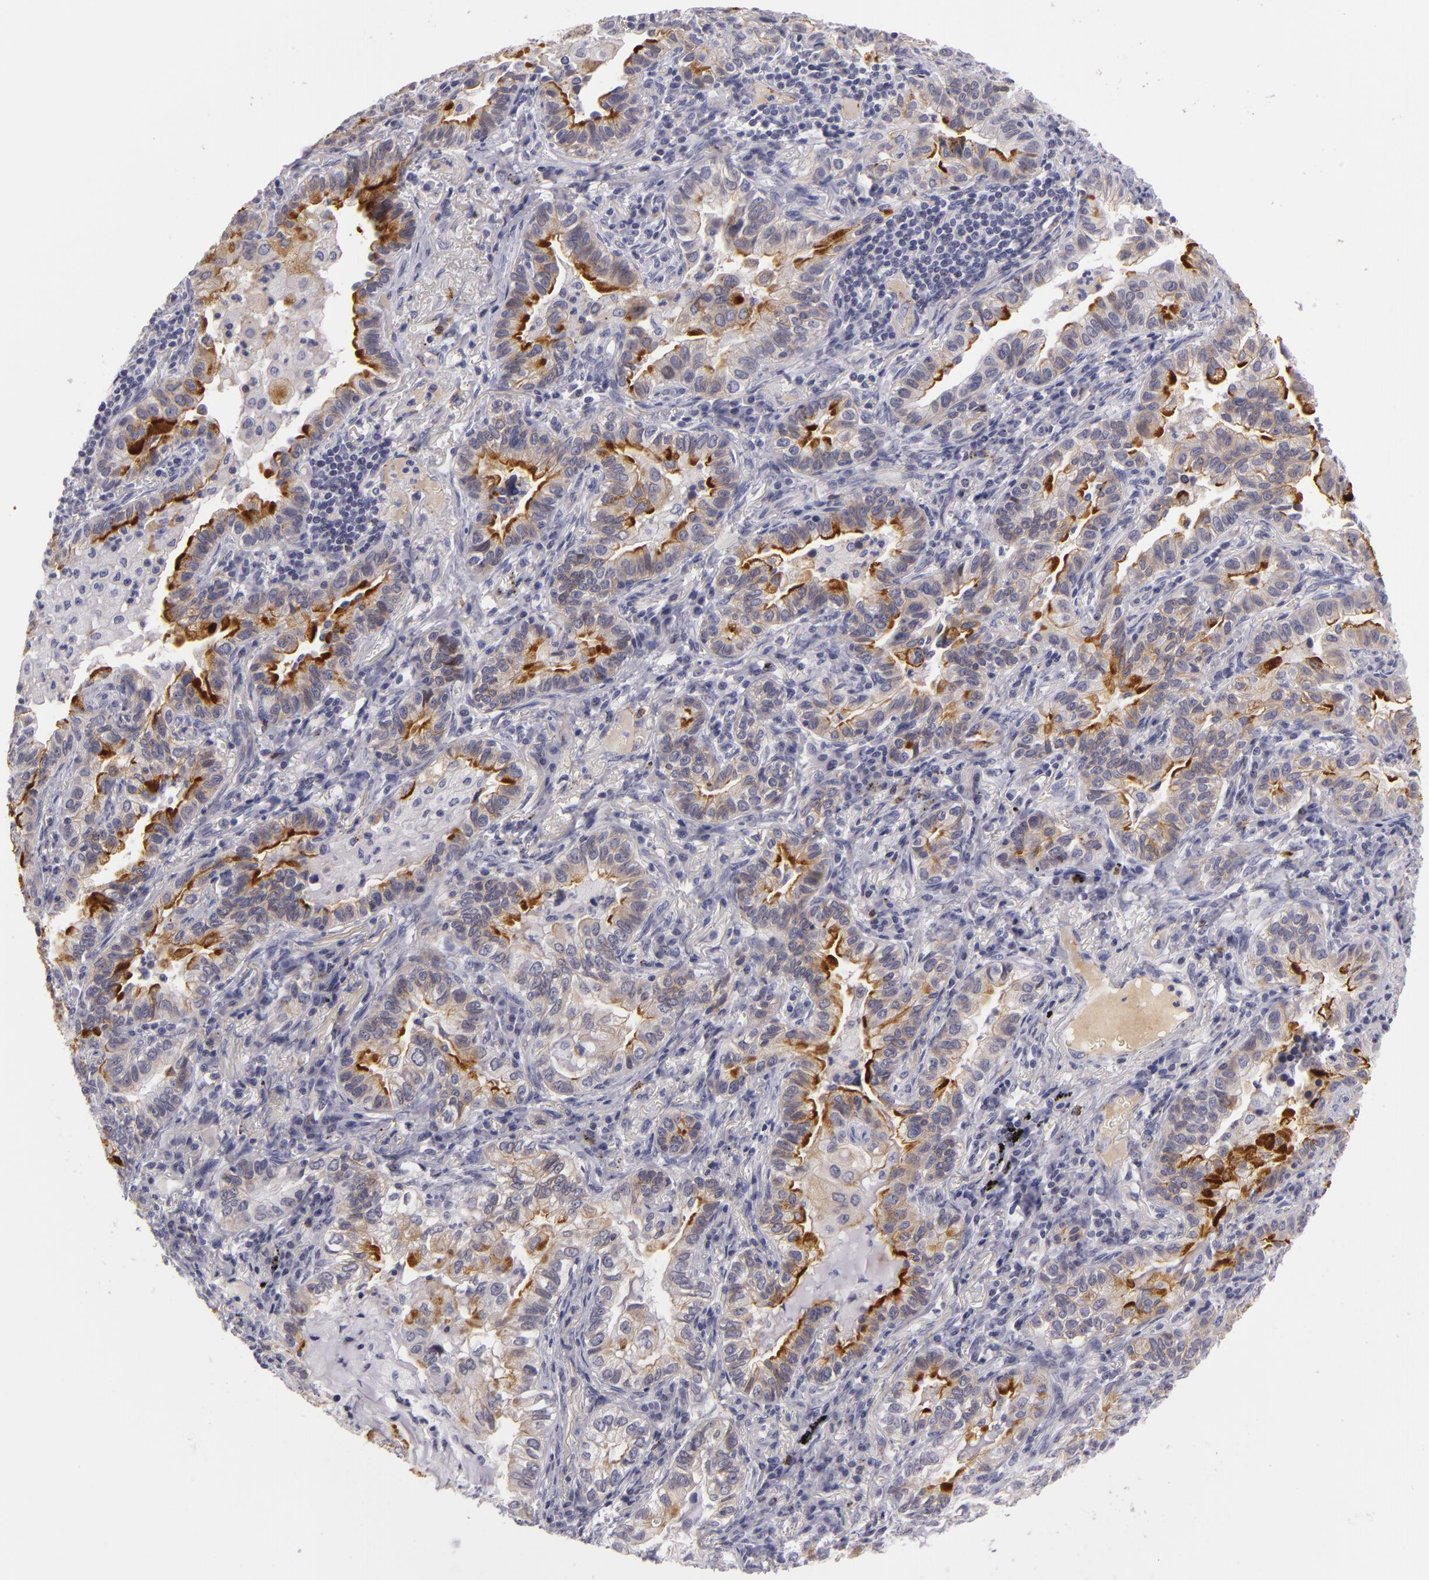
{"staining": {"intensity": "weak", "quantity": "25%-75%", "location": "cytoplasmic/membranous"}, "tissue": "lung cancer", "cell_type": "Tumor cells", "image_type": "cancer", "snomed": [{"axis": "morphology", "description": "Adenocarcinoma, NOS"}, {"axis": "topography", "description": "Lung"}], "caption": "Lung adenocarcinoma stained with IHC reveals weak cytoplasmic/membranous expression in about 25%-75% of tumor cells.", "gene": "CTNNB1", "patient": {"sex": "female", "age": 50}}